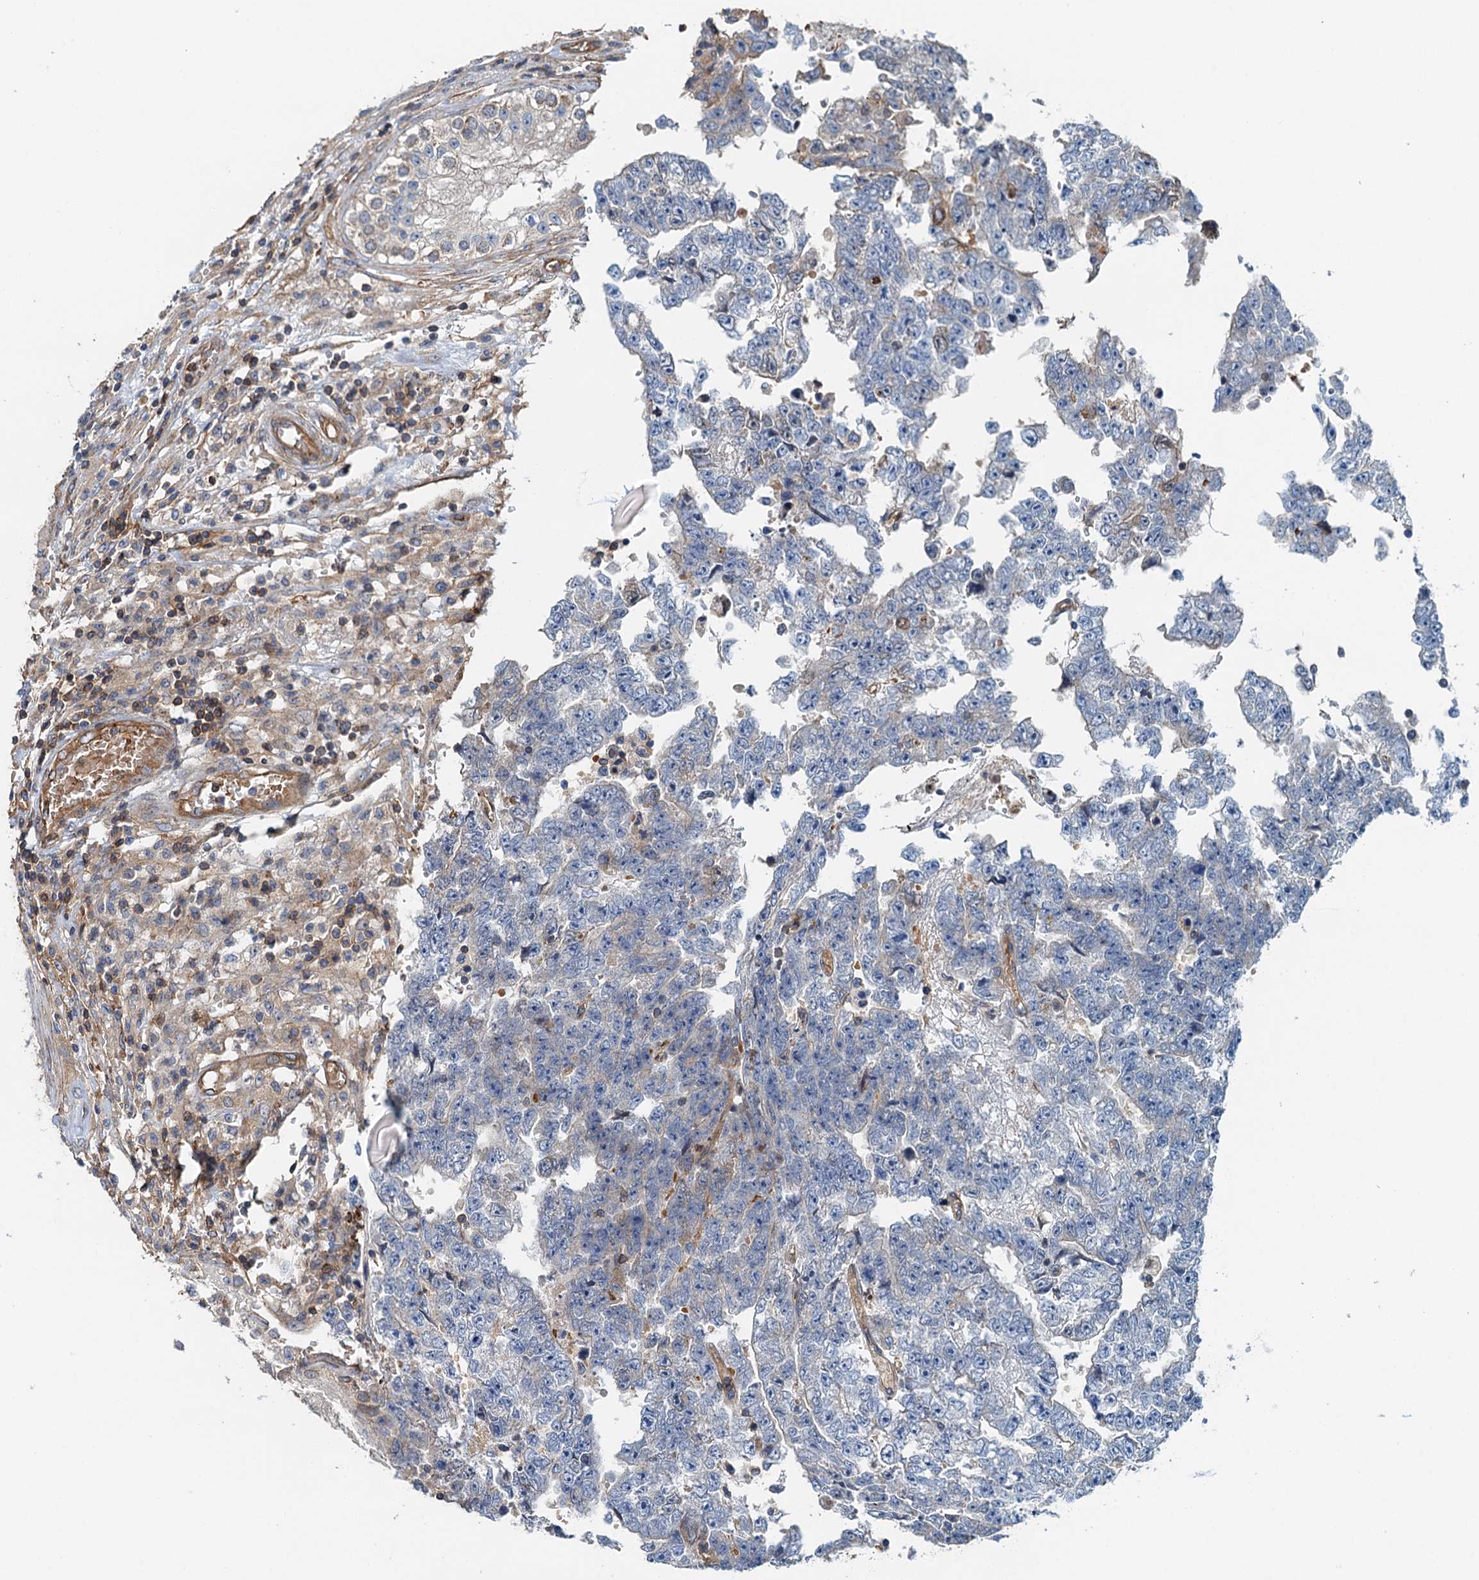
{"staining": {"intensity": "negative", "quantity": "none", "location": "none"}, "tissue": "testis cancer", "cell_type": "Tumor cells", "image_type": "cancer", "snomed": [{"axis": "morphology", "description": "Carcinoma, Embryonal, NOS"}, {"axis": "topography", "description": "Testis"}], "caption": "The image demonstrates no significant expression in tumor cells of embryonal carcinoma (testis).", "gene": "ROGDI", "patient": {"sex": "male", "age": 25}}